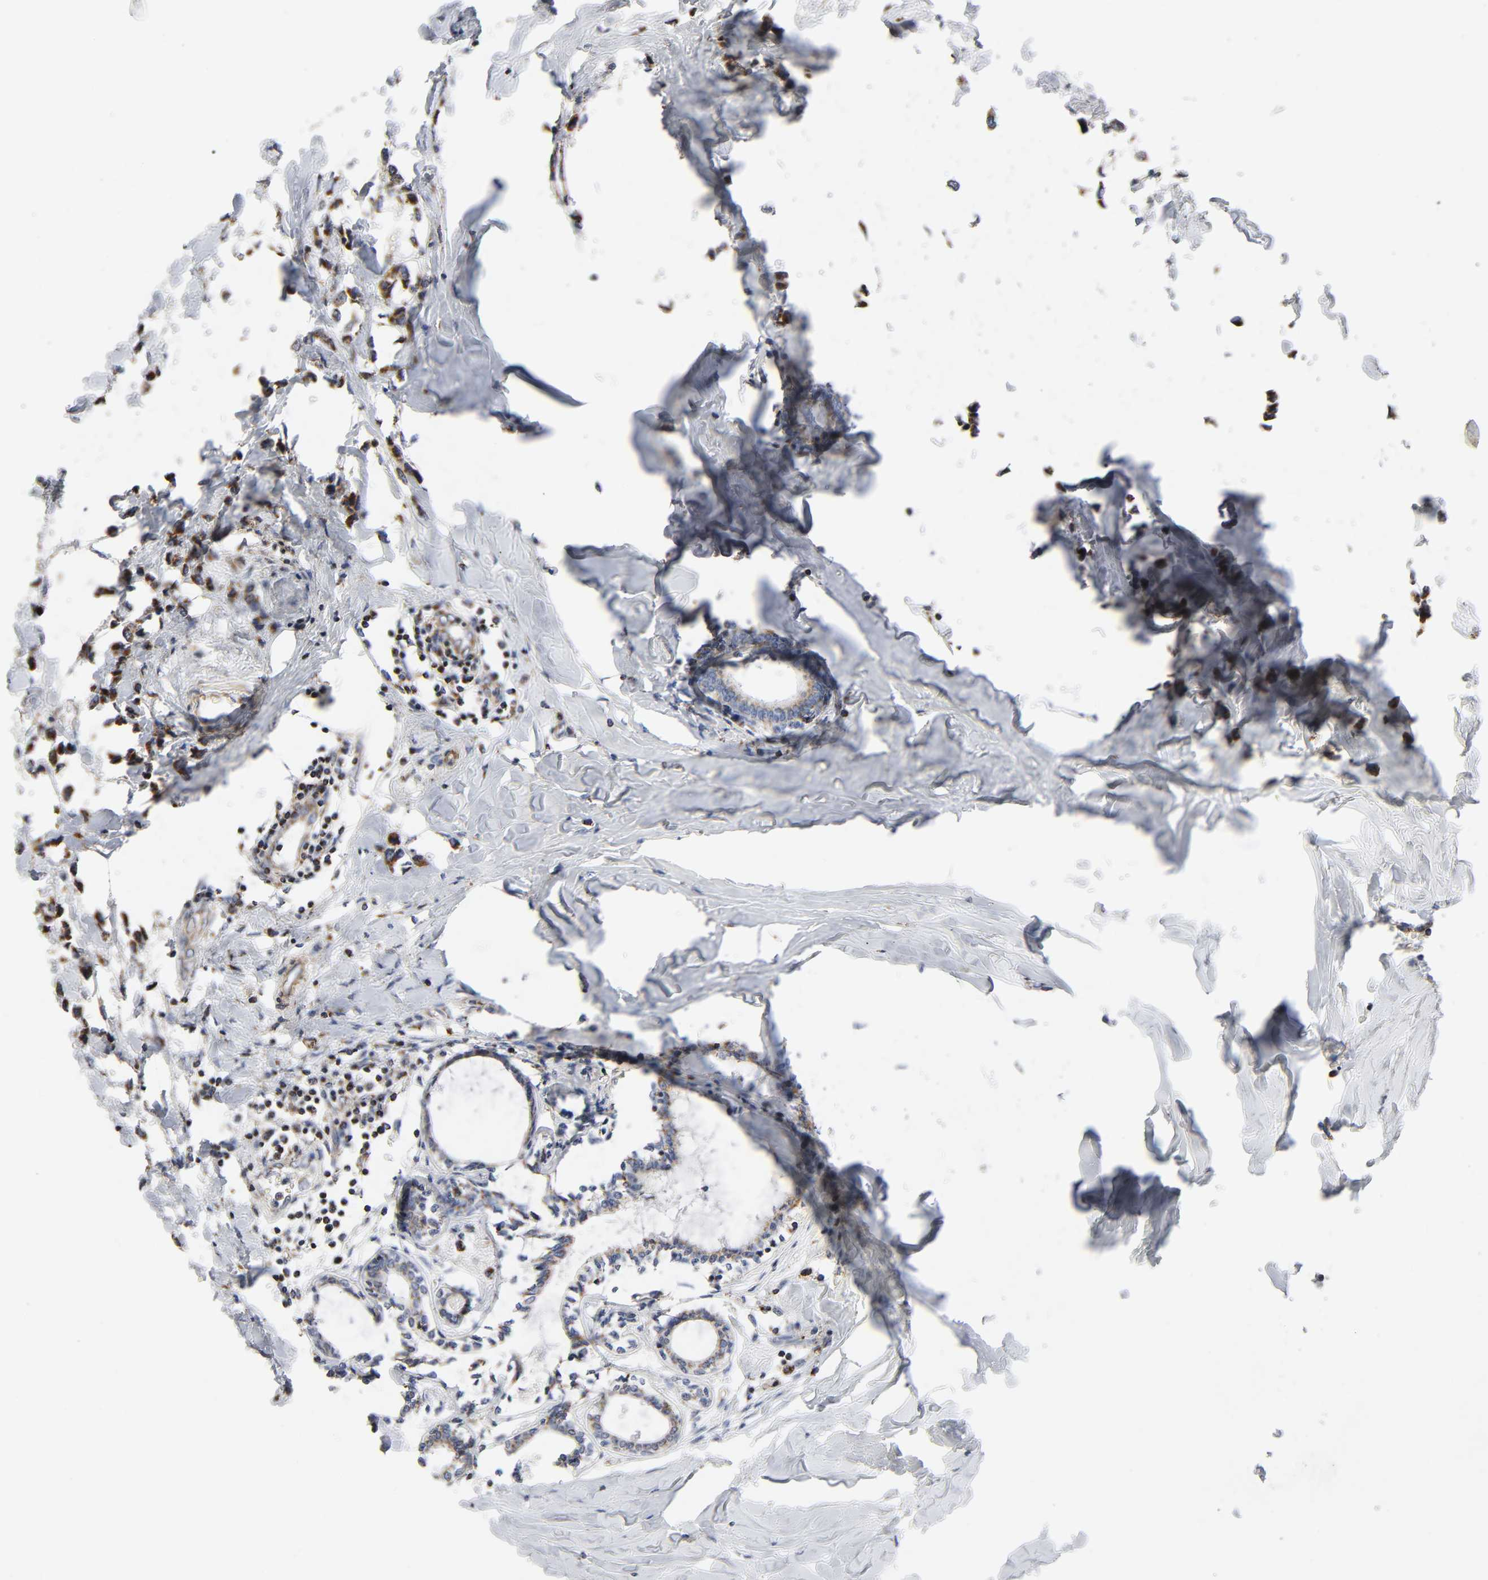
{"staining": {"intensity": "weak", "quantity": "25%-75%", "location": "cytoplasmic/membranous"}, "tissue": "breast cancer", "cell_type": "Tumor cells", "image_type": "cancer", "snomed": [{"axis": "morphology", "description": "Lobular carcinoma"}, {"axis": "topography", "description": "Breast"}], "caption": "Breast cancer stained with DAB IHC displays low levels of weak cytoplasmic/membranous positivity in approximately 25%-75% of tumor cells.", "gene": "AOPEP", "patient": {"sex": "female", "age": 51}}